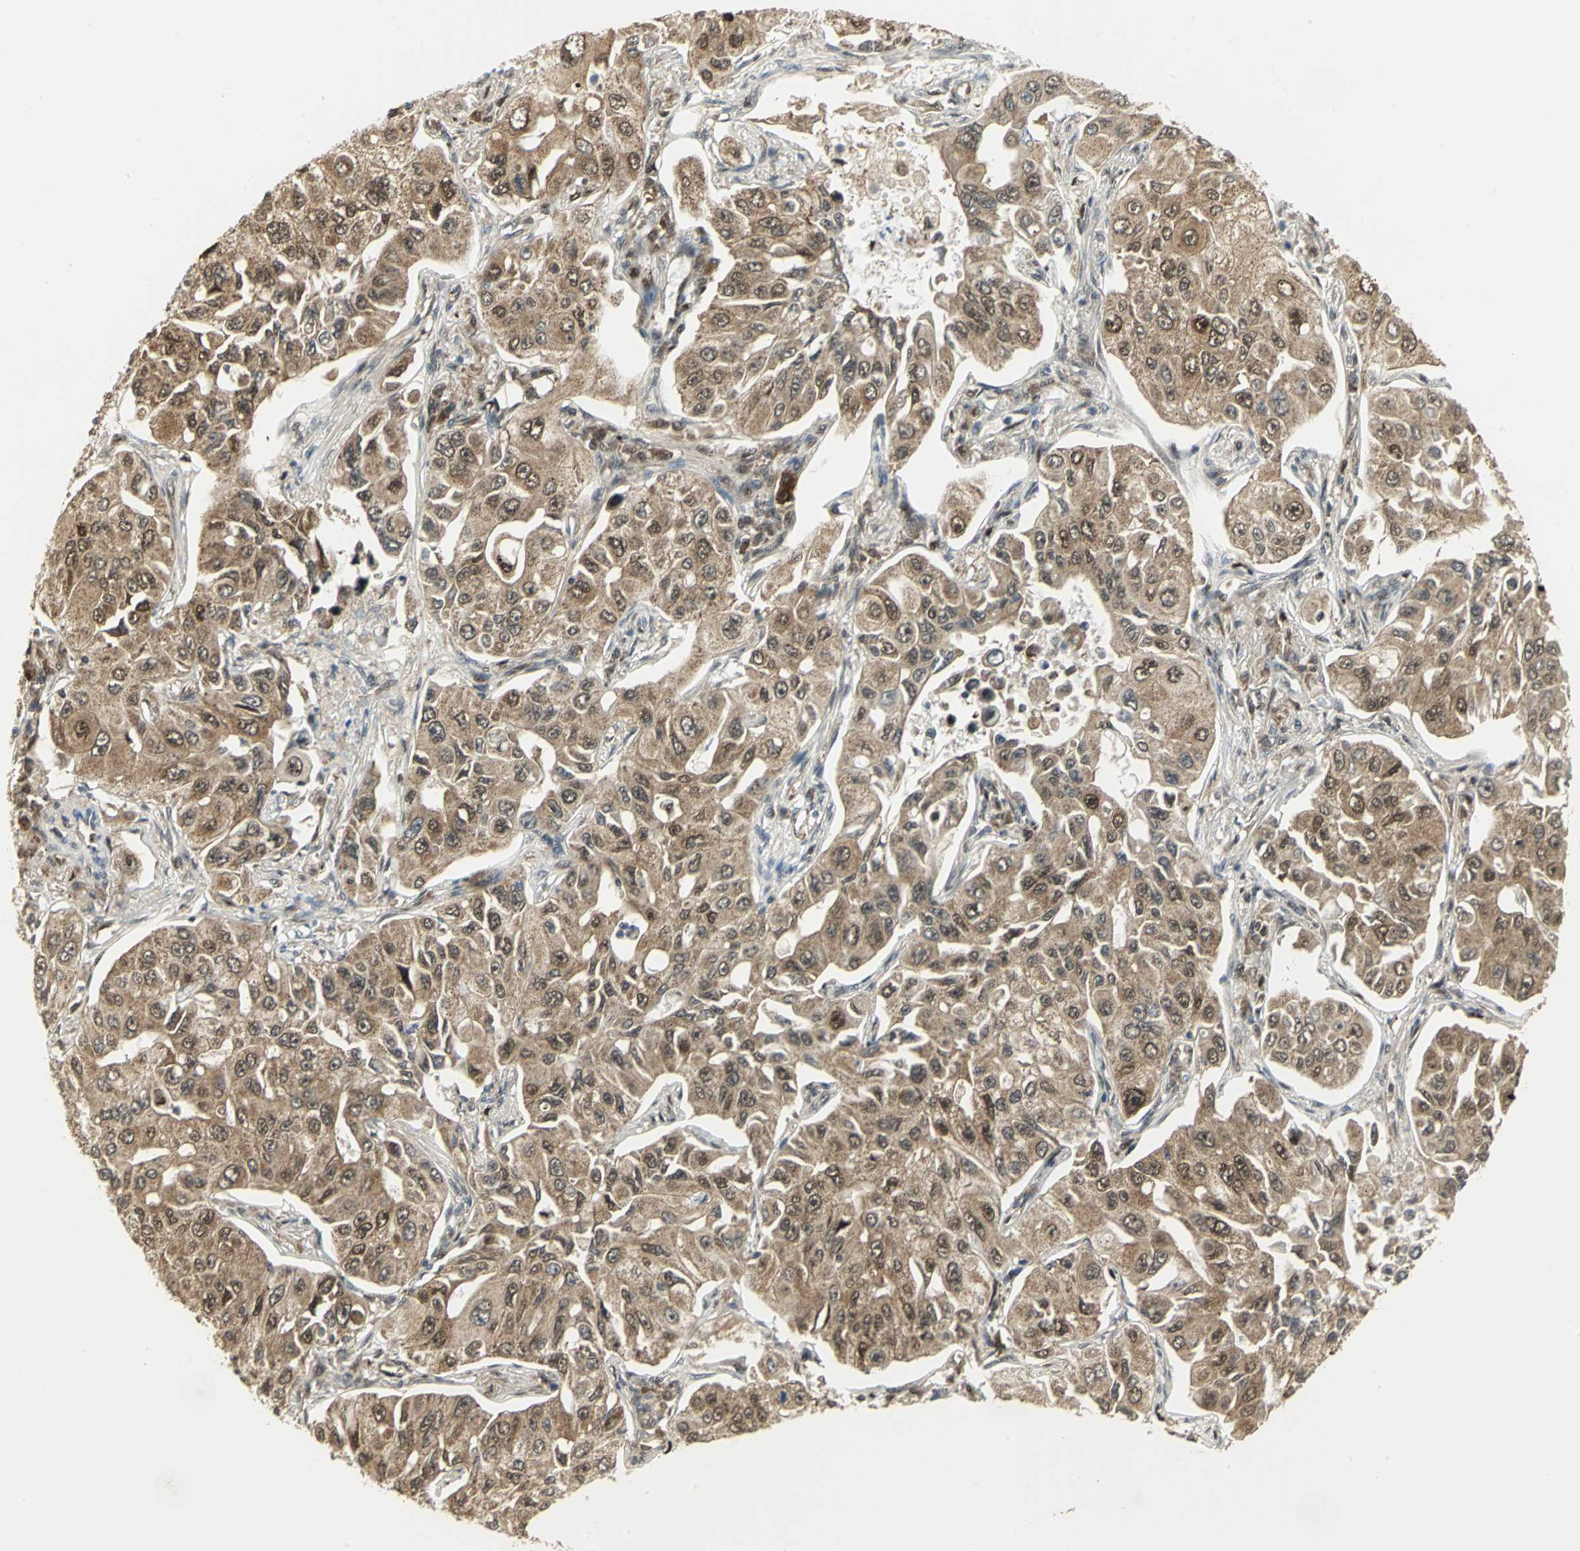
{"staining": {"intensity": "moderate", "quantity": ">75%", "location": "cytoplasmic/membranous,nuclear"}, "tissue": "lung cancer", "cell_type": "Tumor cells", "image_type": "cancer", "snomed": [{"axis": "morphology", "description": "Adenocarcinoma, NOS"}, {"axis": "topography", "description": "Lung"}], "caption": "Adenocarcinoma (lung) stained for a protein (brown) exhibits moderate cytoplasmic/membranous and nuclear positive expression in approximately >75% of tumor cells.", "gene": "PSMC4", "patient": {"sex": "male", "age": 84}}